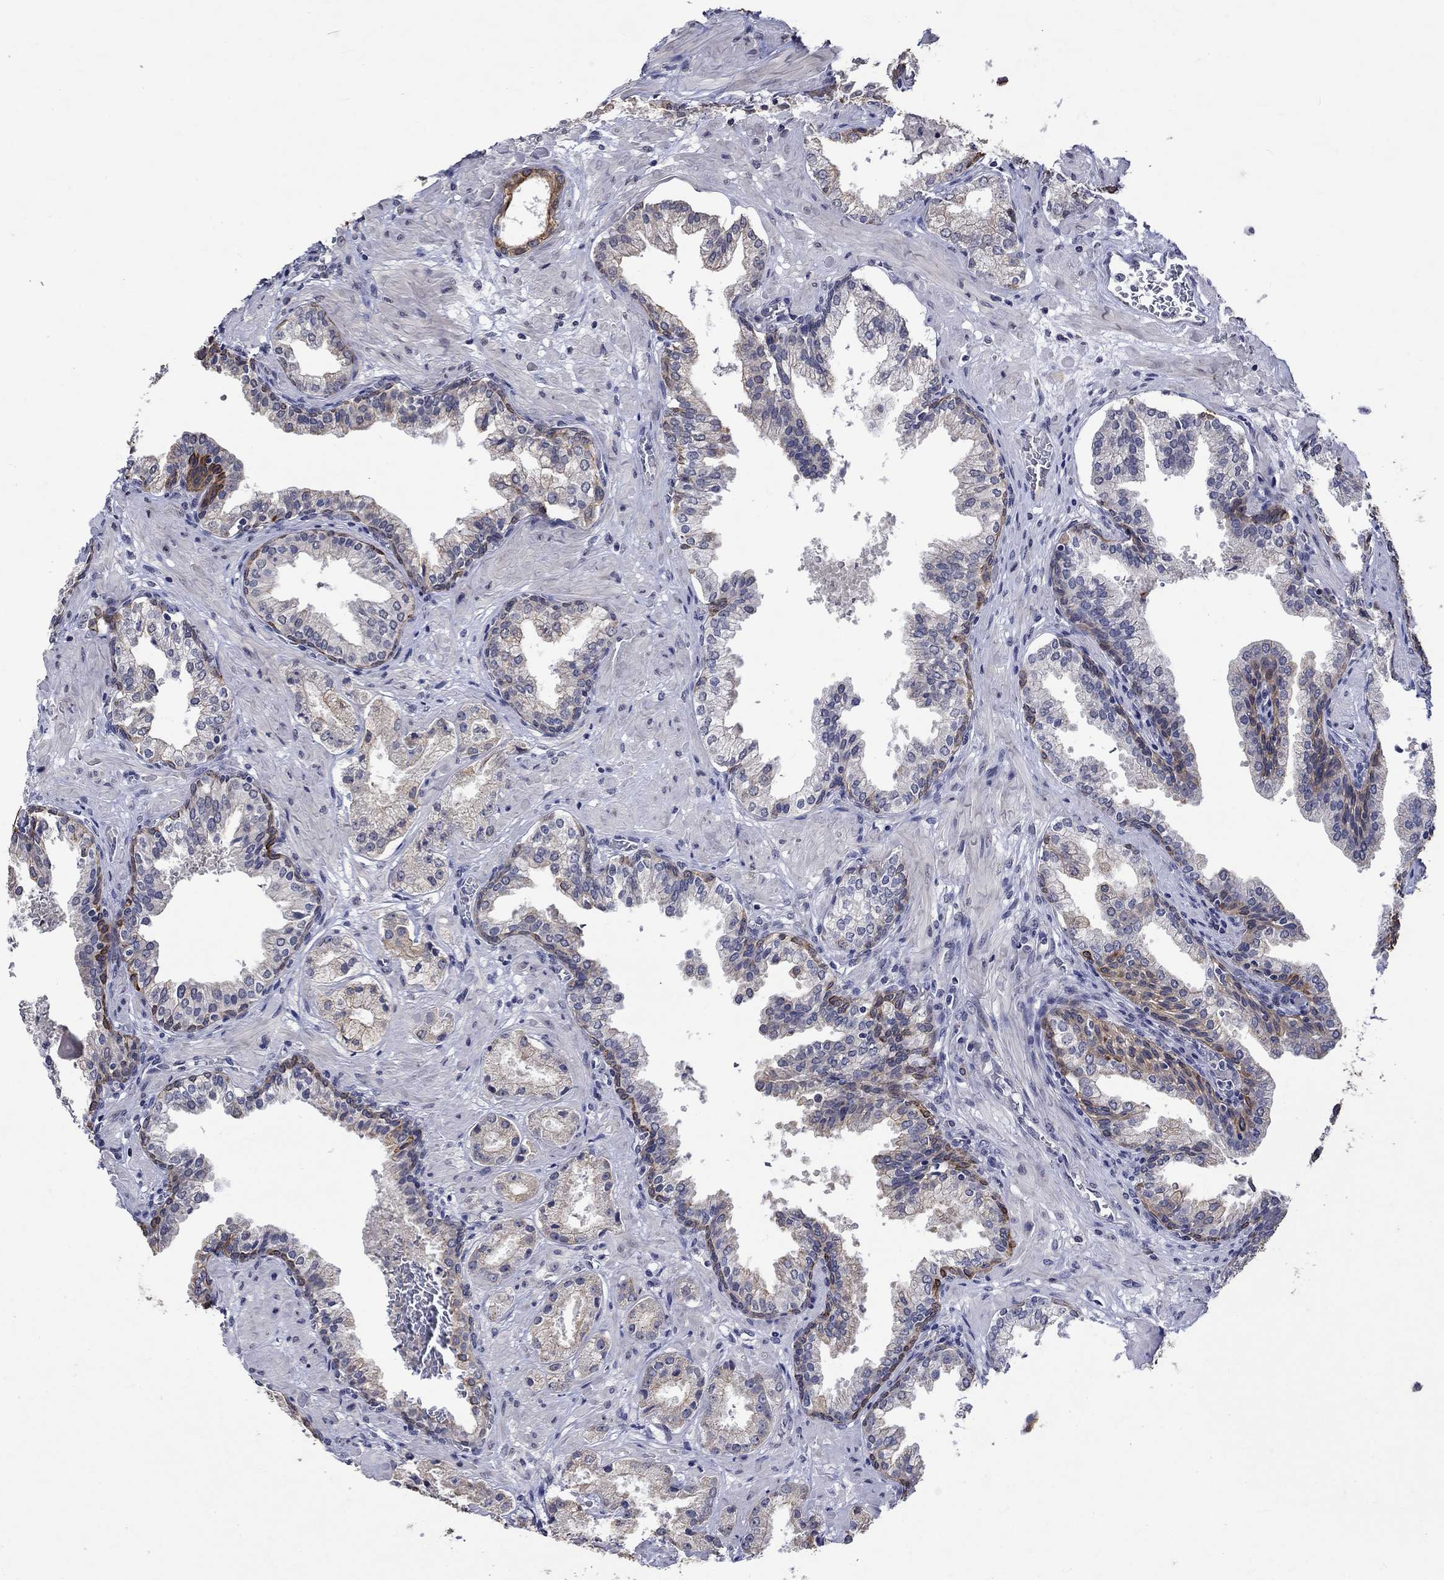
{"staining": {"intensity": "strong", "quantity": "<25%", "location": "cytoplasmic/membranous"}, "tissue": "prostate cancer", "cell_type": "Tumor cells", "image_type": "cancer", "snomed": [{"axis": "morphology", "description": "Adenocarcinoma, NOS"}, {"axis": "topography", "description": "Prostate and seminal vesicle, NOS"}, {"axis": "topography", "description": "Prostate"}], "caption": "Protein positivity by IHC exhibits strong cytoplasmic/membranous positivity in about <25% of tumor cells in adenocarcinoma (prostate). The staining is performed using DAB (3,3'-diaminobenzidine) brown chromogen to label protein expression. The nuclei are counter-stained blue using hematoxylin.", "gene": "DDX3Y", "patient": {"sex": "male", "age": 44}}